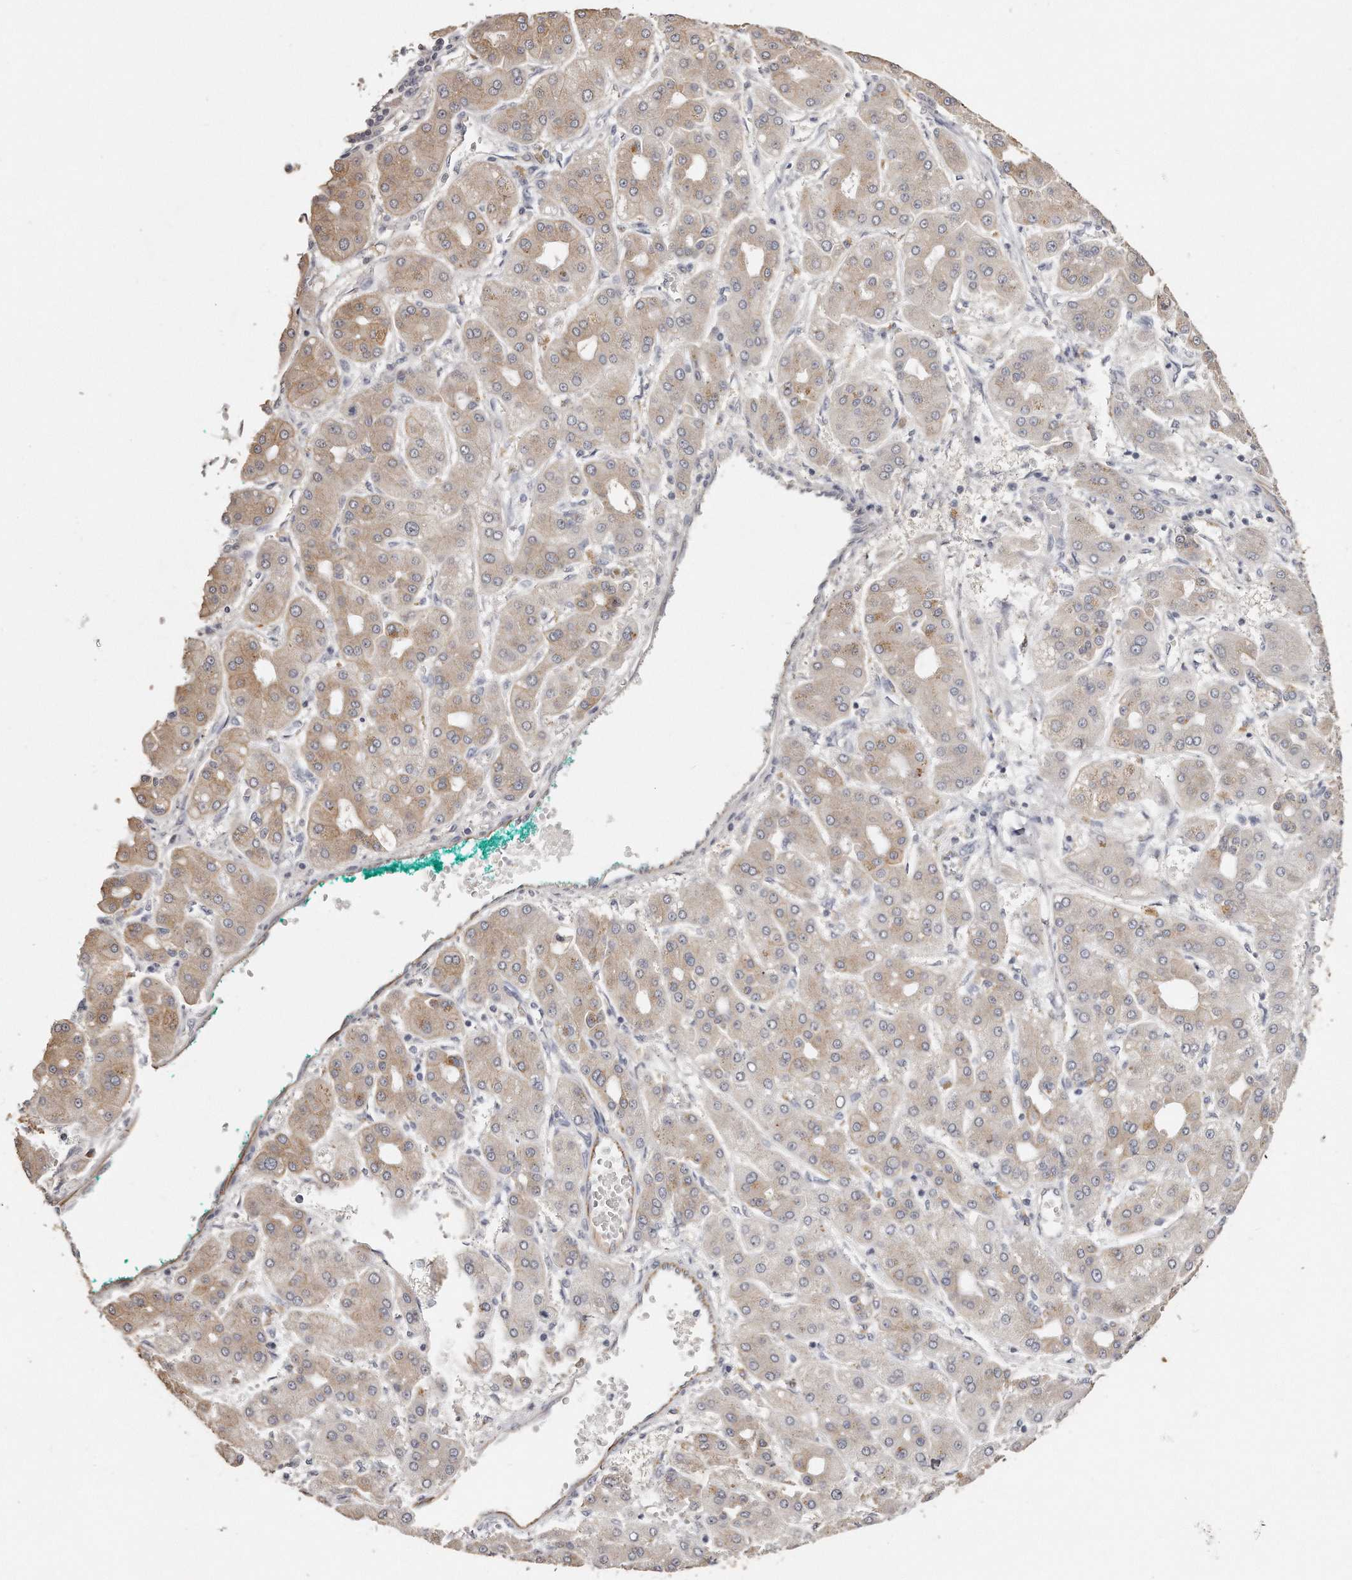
{"staining": {"intensity": "weak", "quantity": "25%-75%", "location": "cytoplasmic/membranous"}, "tissue": "liver cancer", "cell_type": "Tumor cells", "image_type": "cancer", "snomed": [{"axis": "morphology", "description": "Carcinoma, Hepatocellular, NOS"}, {"axis": "topography", "description": "Liver"}], "caption": "Immunohistochemistry of liver cancer (hepatocellular carcinoma) reveals low levels of weak cytoplasmic/membranous staining in about 25%-75% of tumor cells.", "gene": "ZYG11A", "patient": {"sex": "male", "age": 65}}